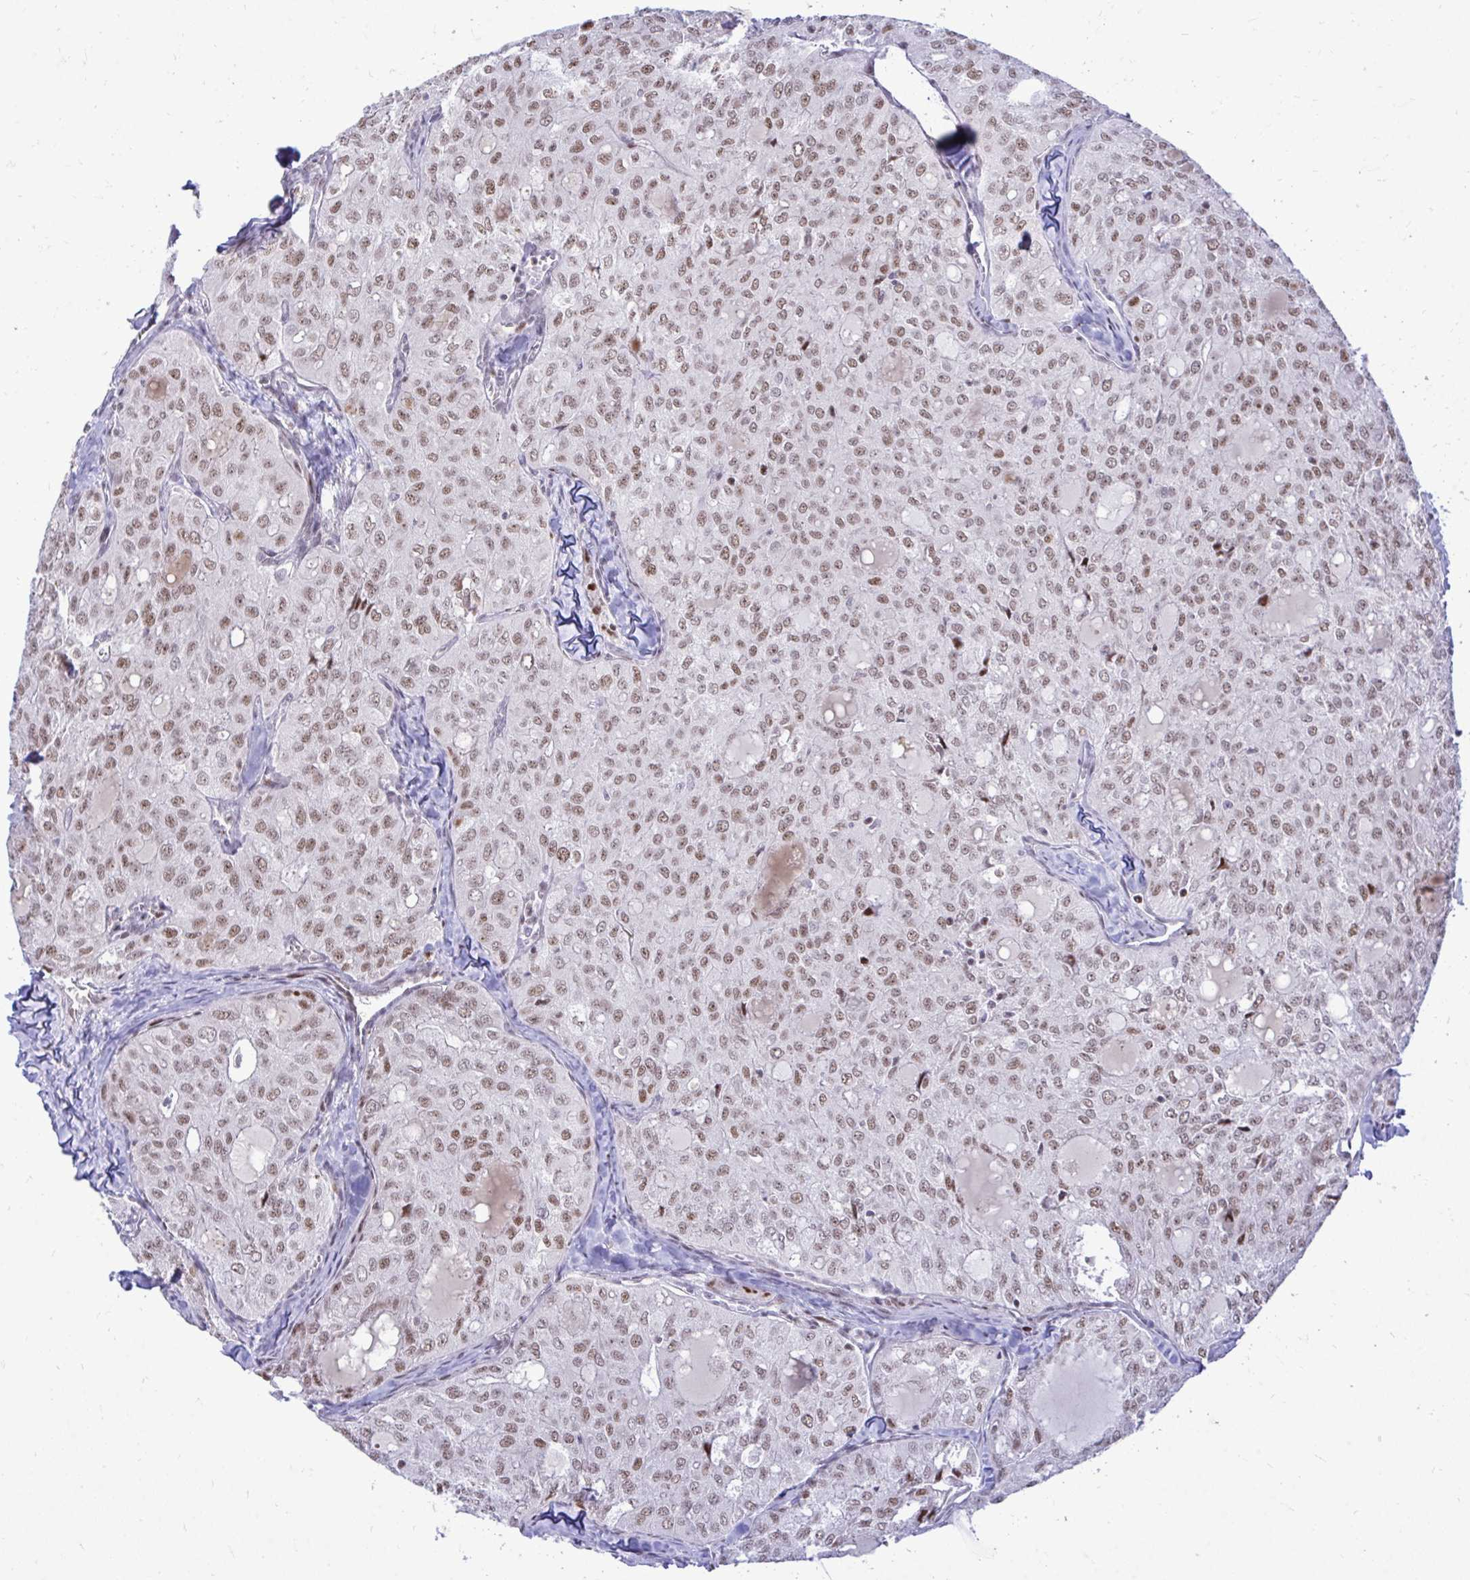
{"staining": {"intensity": "moderate", "quantity": ">75%", "location": "nuclear"}, "tissue": "thyroid cancer", "cell_type": "Tumor cells", "image_type": "cancer", "snomed": [{"axis": "morphology", "description": "Follicular adenoma carcinoma, NOS"}, {"axis": "topography", "description": "Thyroid gland"}], "caption": "IHC (DAB (3,3'-diaminobenzidine)) staining of thyroid follicular adenoma carcinoma reveals moderate nuclear protein positivity in about >75% of tumor cells.", "gene": "C14orf39", "patient": {"sex": "male", "age": 75}}